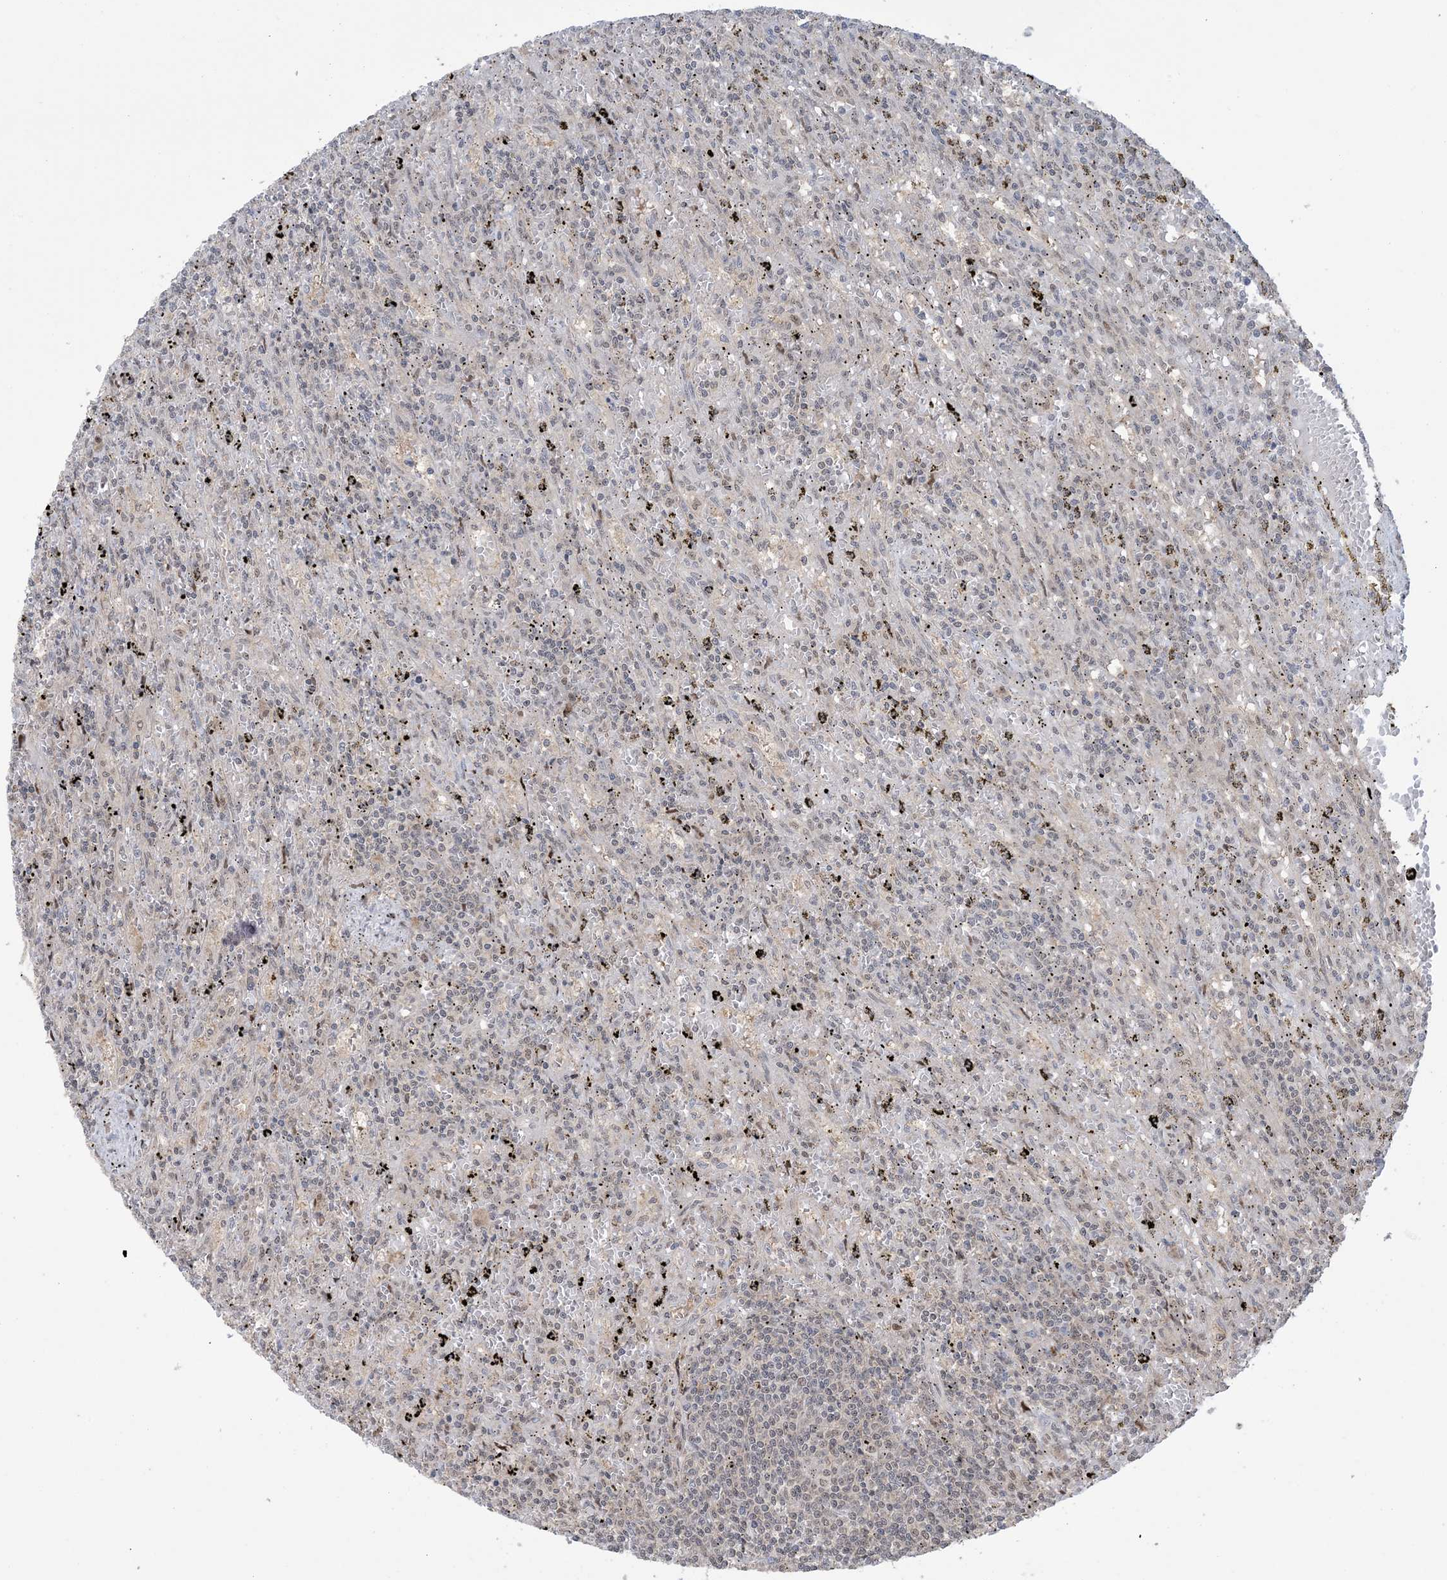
{"staining": {"intensity": "negative", "quantity": "none", "location": "none"}, "tissue": "lymphoma", "cell_type": "Tumor cells", "image_type": "cancer", "snomed": [{"axis": "morphology", "description": "Malignant lymphoma, non-Hodgkin's type, Low grade"}, {"axis": "topography", "description": "Spleen"}], "caption": "Tumor cells are negative for brown protein staining in malignant lymphoma, non-Hodgkin's type (low-grade). The staining was performed using DAB to visualize the protein expression in brown, while the nuclei were stained in blue with hematoxylin (Magnification: 20x).", "gene": "ZNF710", "patient": {"sex": "male", "age": 76}}